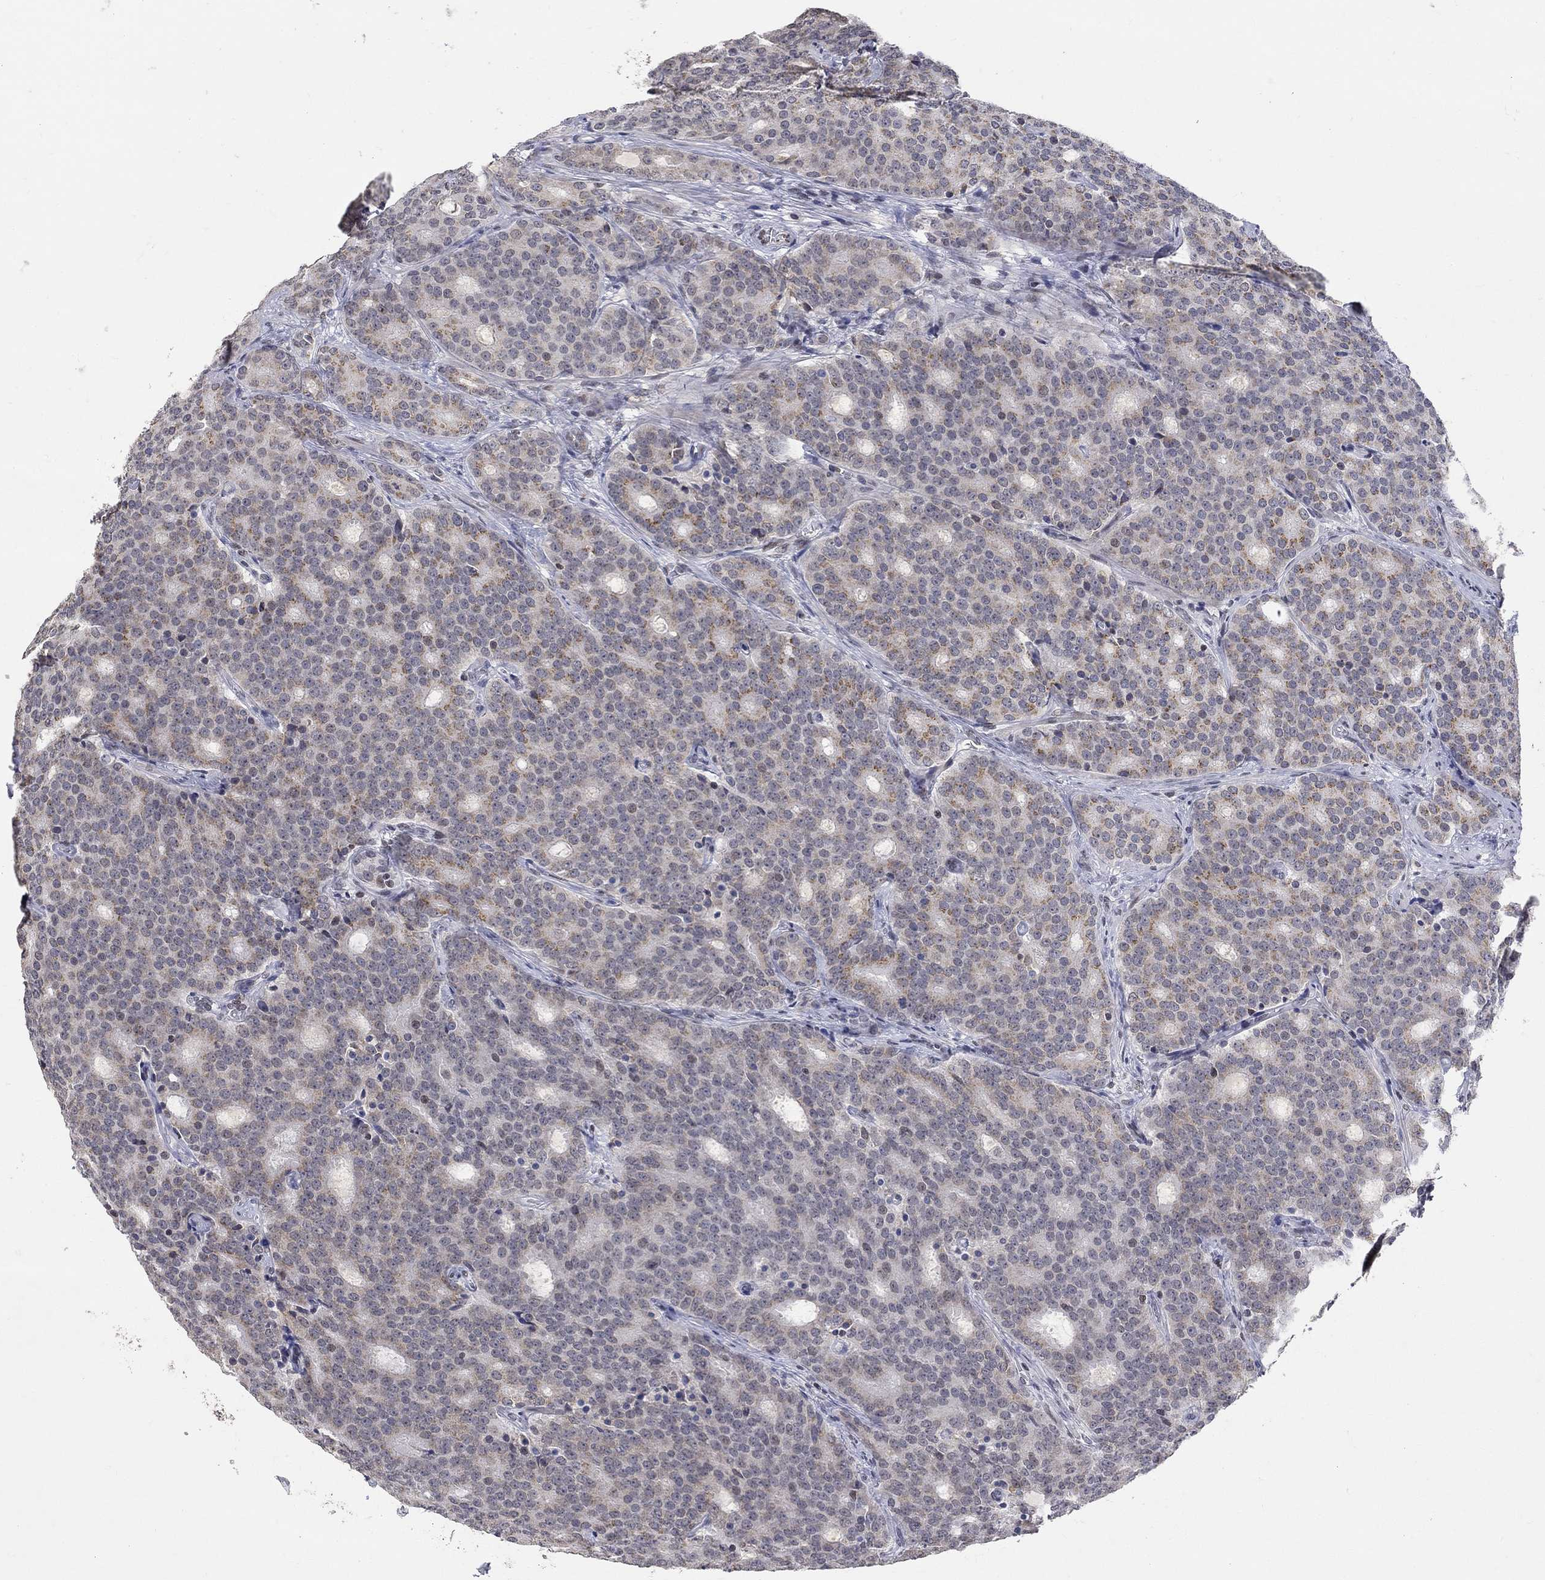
{"staining": {"intensity": "moderate", "quantity": "<25%", "location": "cytoplasmic/membranous"}, "tissue": "prostate cancer", "cell_type": "Tumor cells", "image_type": "cancer", "snomed": [{"axis": "morphology", "description": "Adenocarcinoma, NOS"}, {"axis": "topography", "description": "Prostate"}], "caption": "Moderate cytoplasmic/membranous expression is appreciated in about <25% of tumor cells in prostate adenocarcinoma.", "gene": "KLF12", "patient": {"sex": "male", "age": 71}}